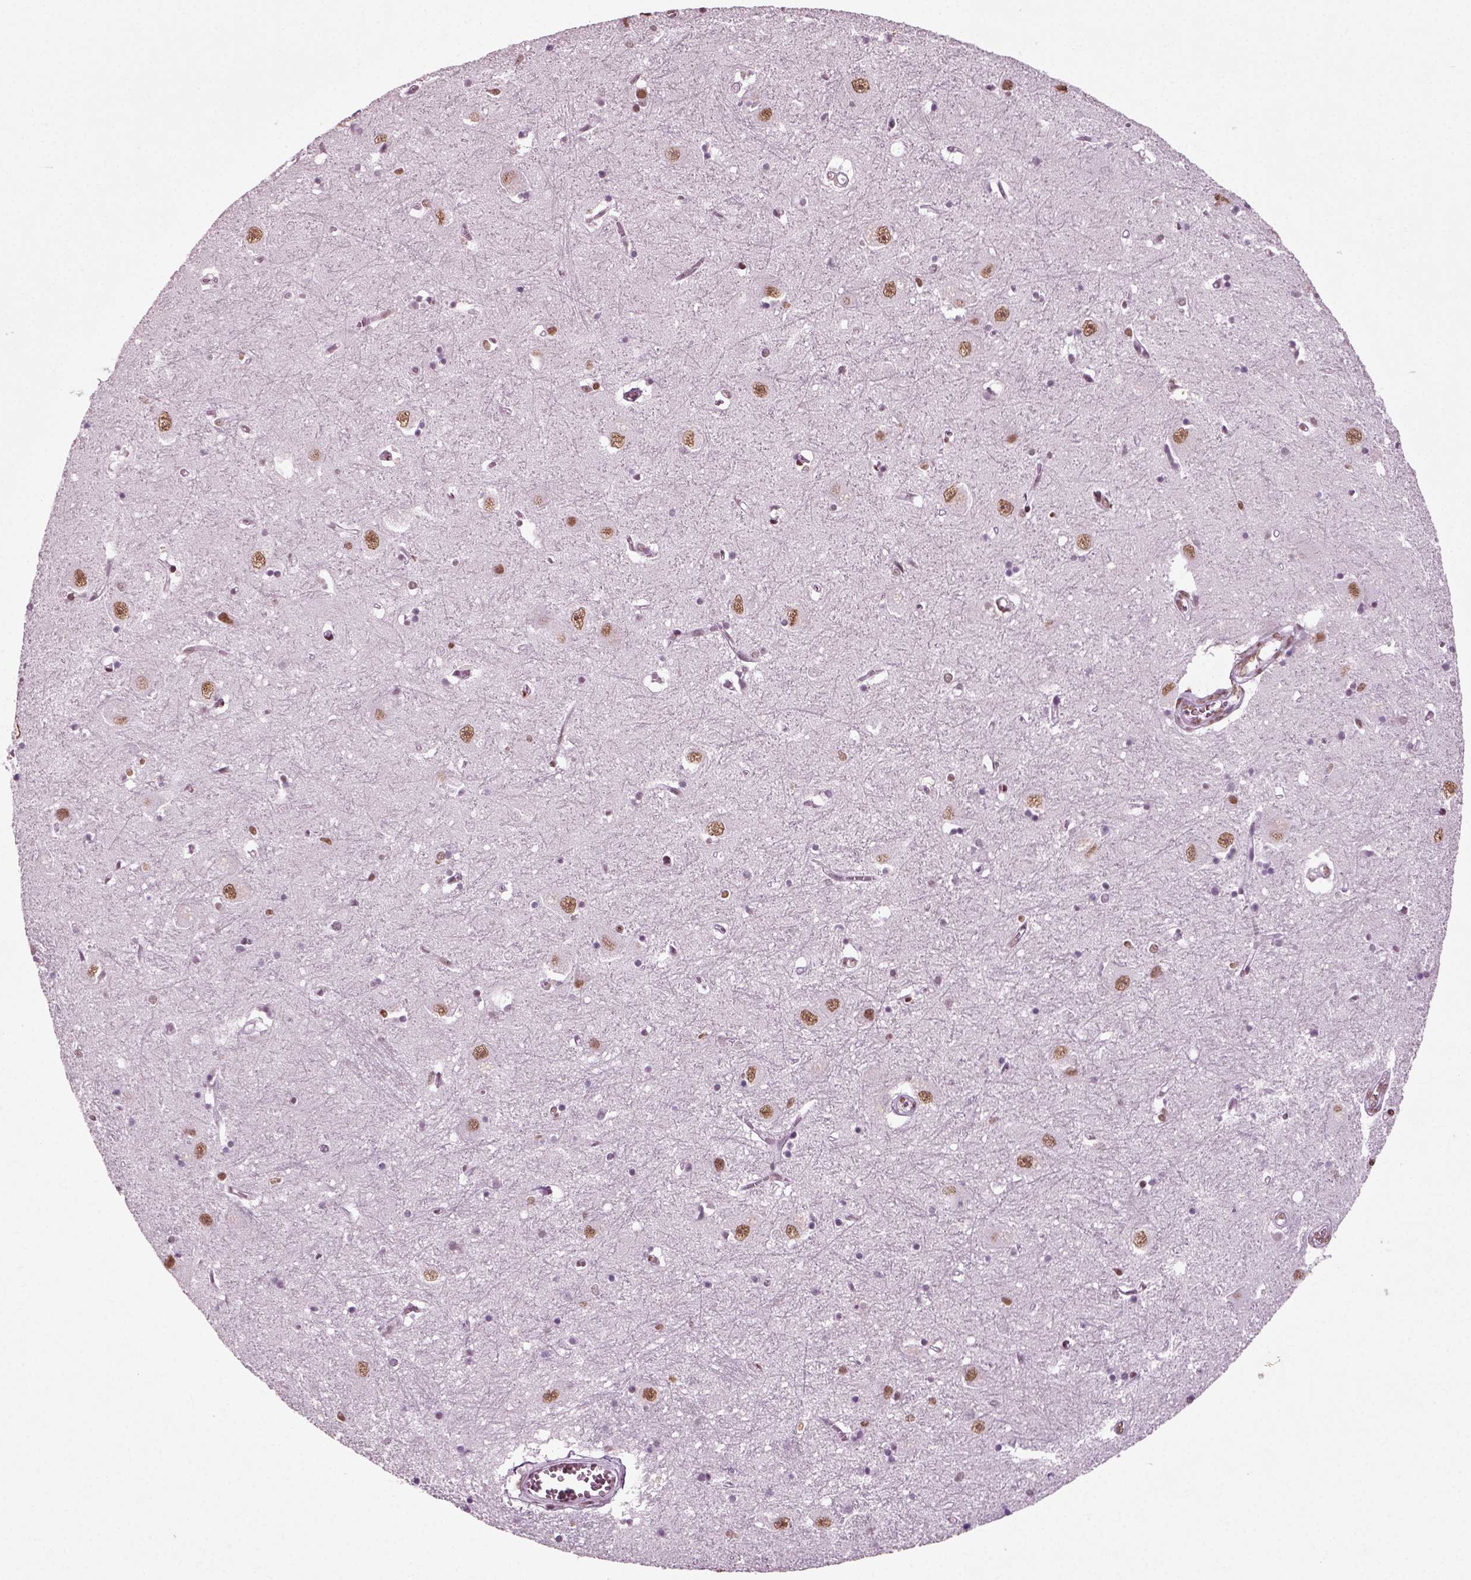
{"staining": {"intensity": "strong", "quantity": "25%-75%", "location": "nuclear"}, "tissue": "caudate", "cell_type": "Glial cells", "image_type": "normal", "snomed": [{"axis": "morphology", "description": "Normal tissue, NOS"}, {"axis": "topography", "description": "Lateral ventricle wall"}], "caption": "IHC of unremarkable human caudate displays high levels of strong nuclear expression in about 25%-75% of glial cells. (Stains: DAB (3,3'-diaminobenzidine) in brown, nuclei in blue, Microscopy: brightfield microscopy at high magnification).", "gene": "POLR1H", "patient": {"sex": "male", "age": 54}}